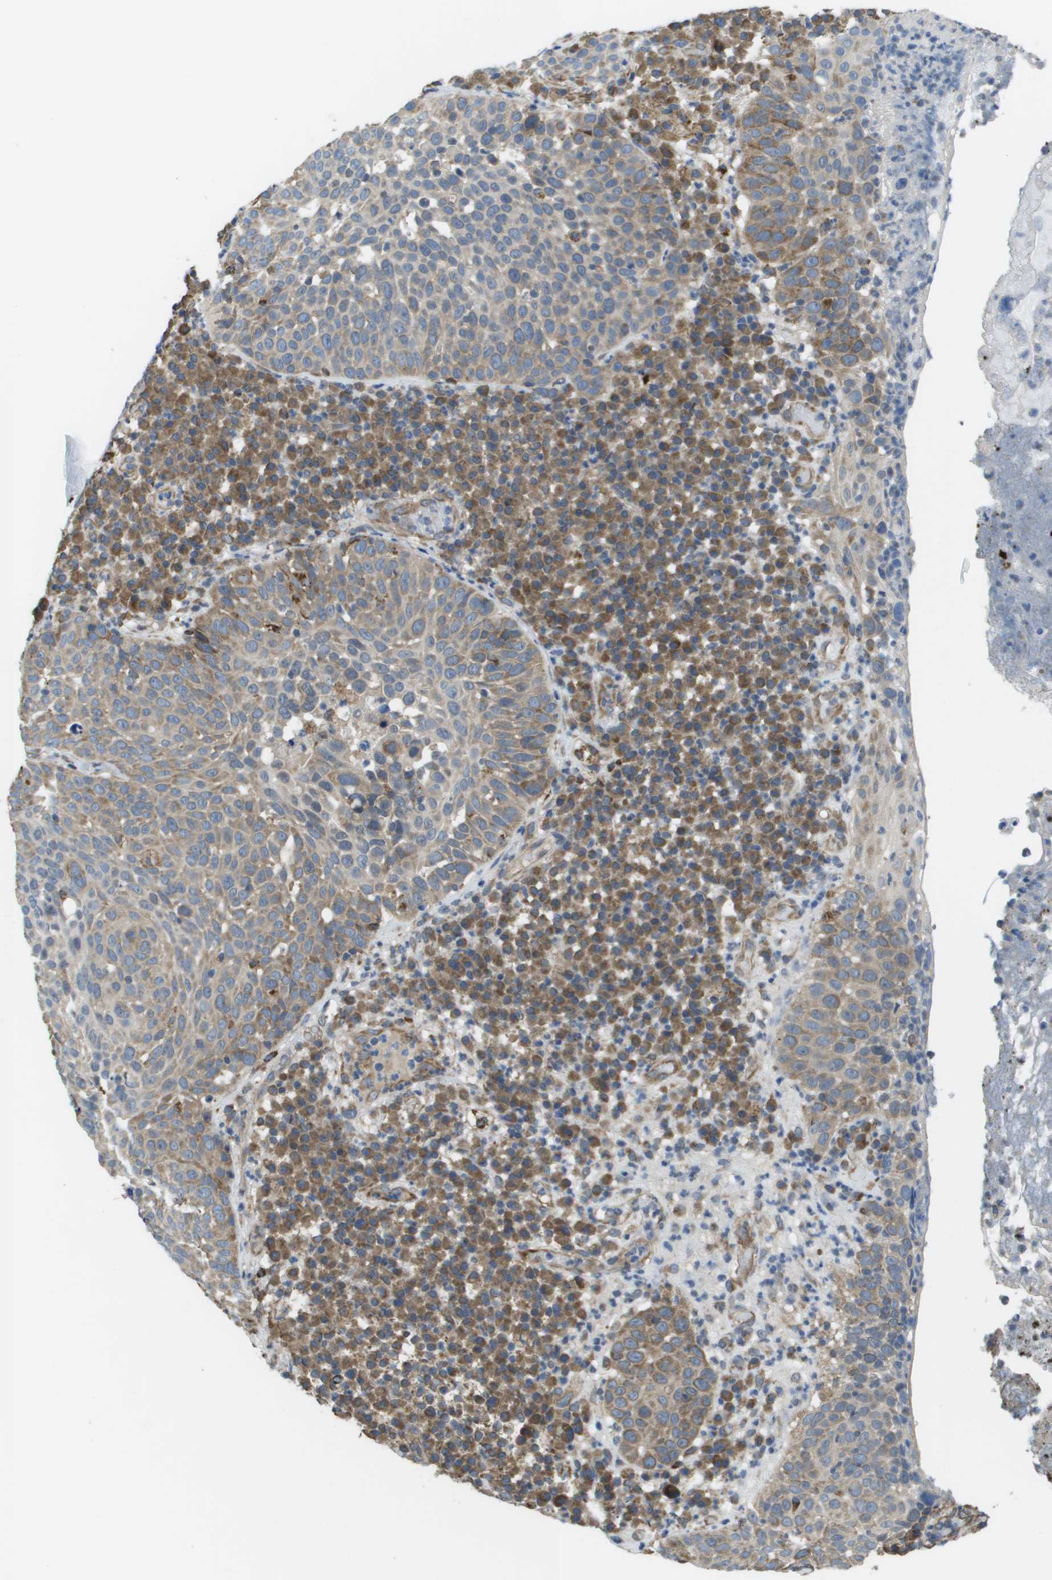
{"staining": {"intensity": "moderate", "quantity": ">75%", "location": "cytoplasmic/membranous"}, "tissue": "skin cancer", "cell_type": "Tumor cells", "image_type": "cancer", "snomed": [{"axis": "morphology", "description": "Squamous cell carcinoma in situ, NOS"}, {"axis": "morphology", "description": "Squamous cell carcinoma, NOS"}, {"axis": "topography", "description": "Skin"}], "caption": "Human skin squamous cell carcinoma stained with a brown dye displays moderate cytoplasmic/membranous positive positivity in approximately >75% of tumor cells.", "gene": "CLCN2", "patient": {"sex": "male", "age": 93}}